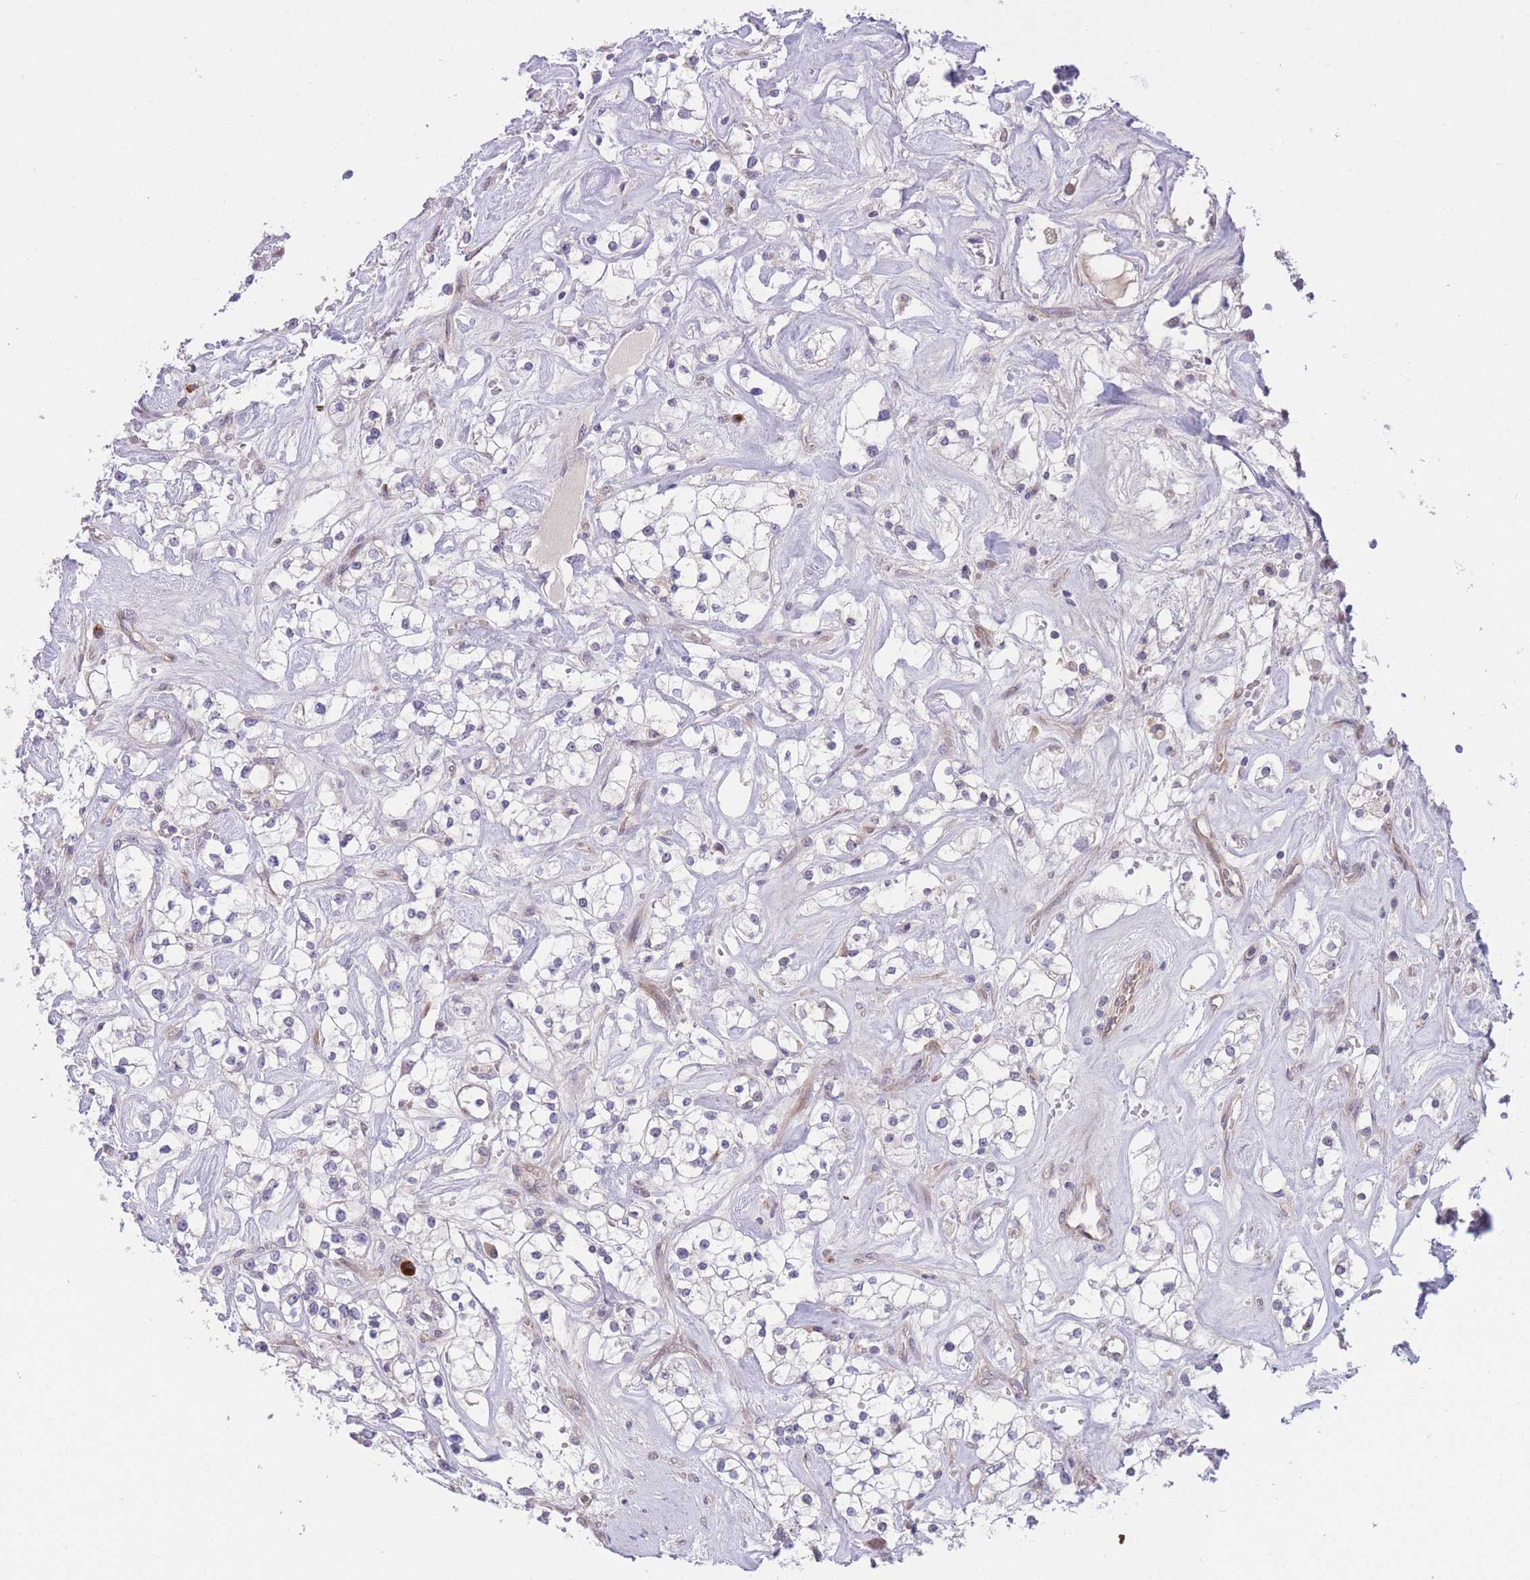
{"staining": {"intensity": "negative", "quantity": "none", "location": "none"}, "tissue": "renal cancer", "cell_type": "Tumor cells", "image_type": "cancer", "snomed": [{"axis": "morphology", "description": "Adenocarcinoma, NOS"}, {"axis": "topography", "description": "Kidney"}], "caption": "This is an immunohistochemistry histopathology image of adenocarcinoma (renal). There is no expression in tumor cells.", "gene": "CDC25B", "patient": {"sex": "male", "age": 77}}